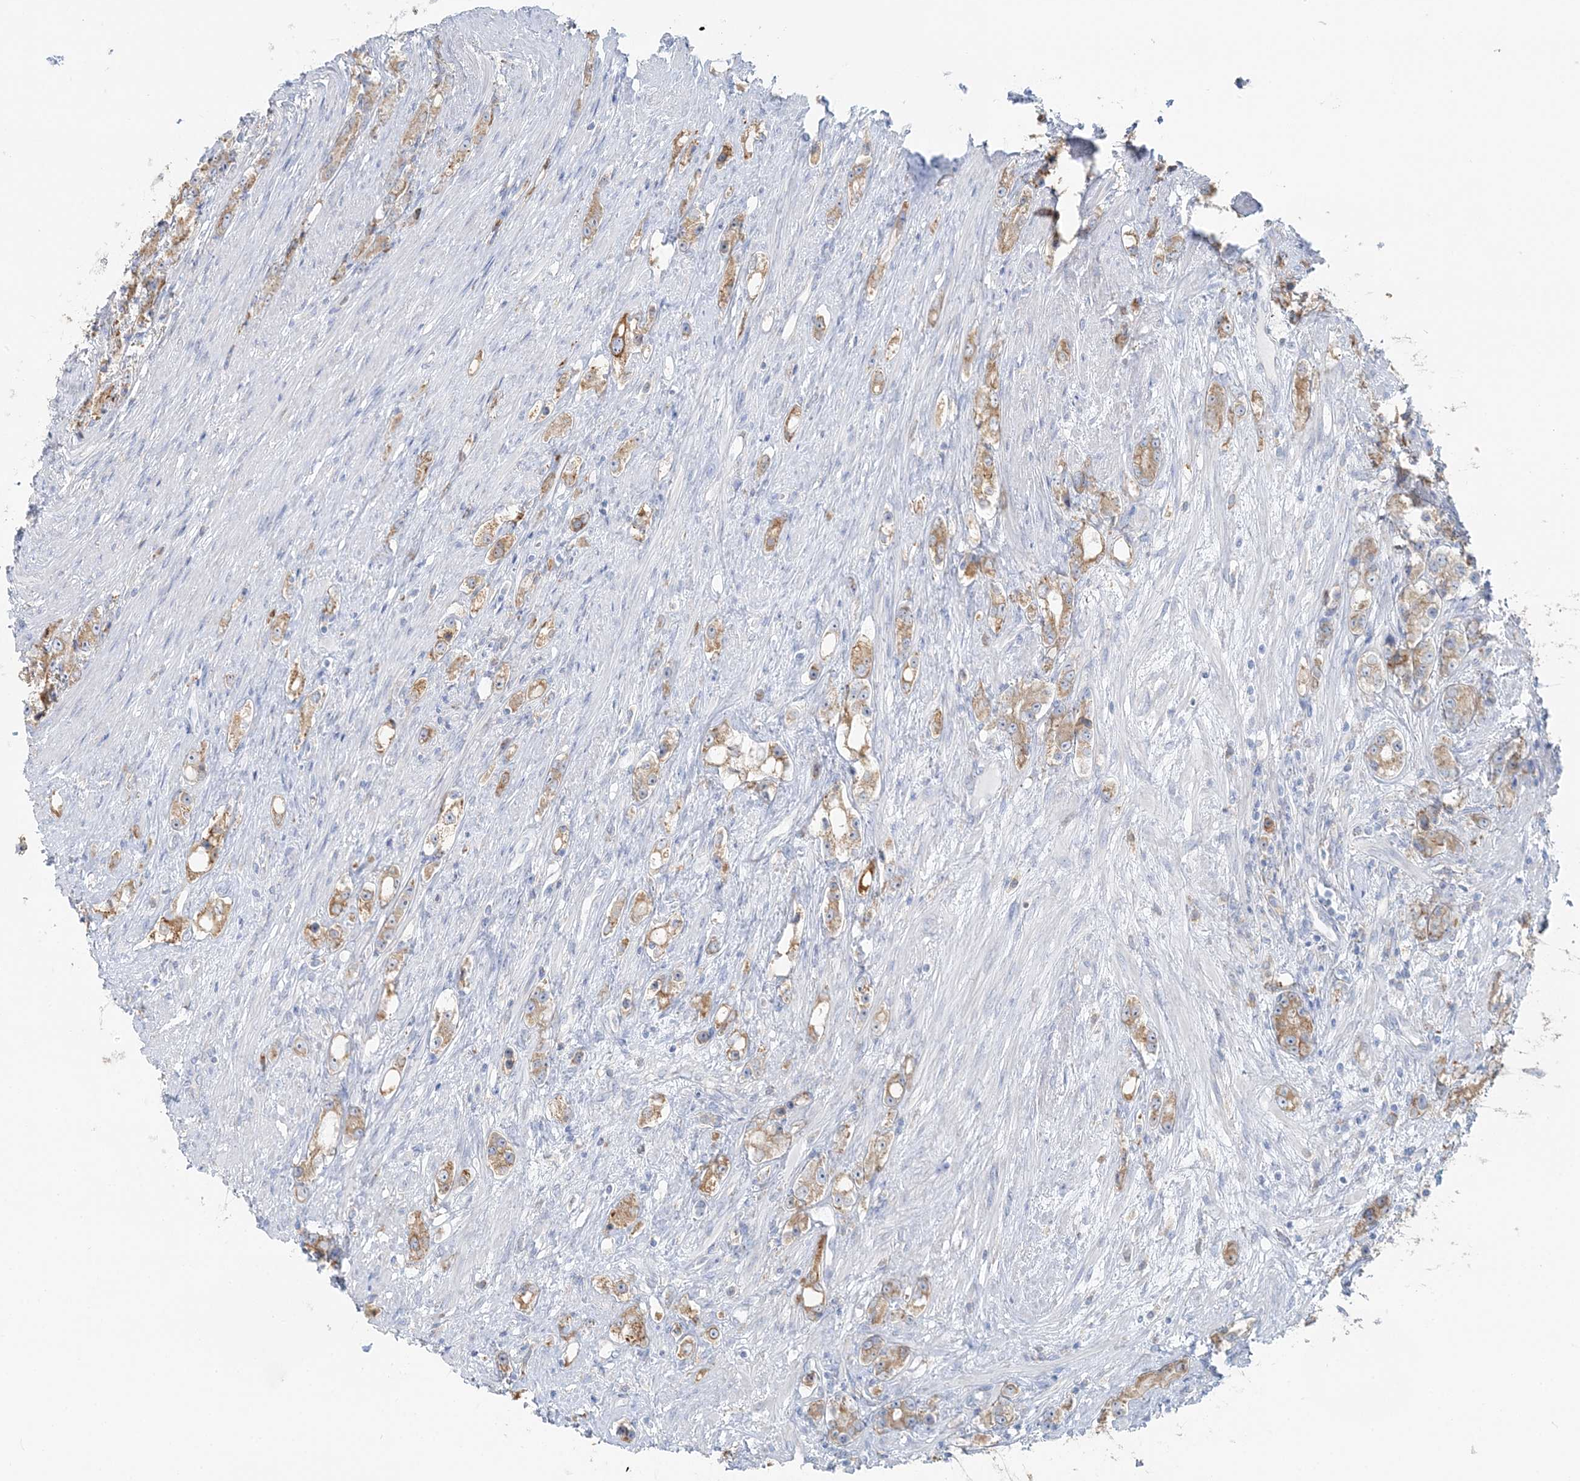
{"staining": {"intensity": "moderate", "quantity": ">75%", "location": "cytoplasmic/membranous"}, "tissue": "prostate cancer", "cell_type": "Tumor cells", "image_type": "cancer", "snomed": [{"axis": "morphology", "description": "Adenocarcinoma, High grade"}, {"axis": "topography", "description": "Prostate"}], "caption": "Prostate cancer (high-grade adenocarcinoma) stained with a brown dye exhibits moderate cytoplasmic/membranous positive positivity in about >75% of tumor cells.", "gene": "TBC1D5", "patient": {"sex": "male", "age": 63}}